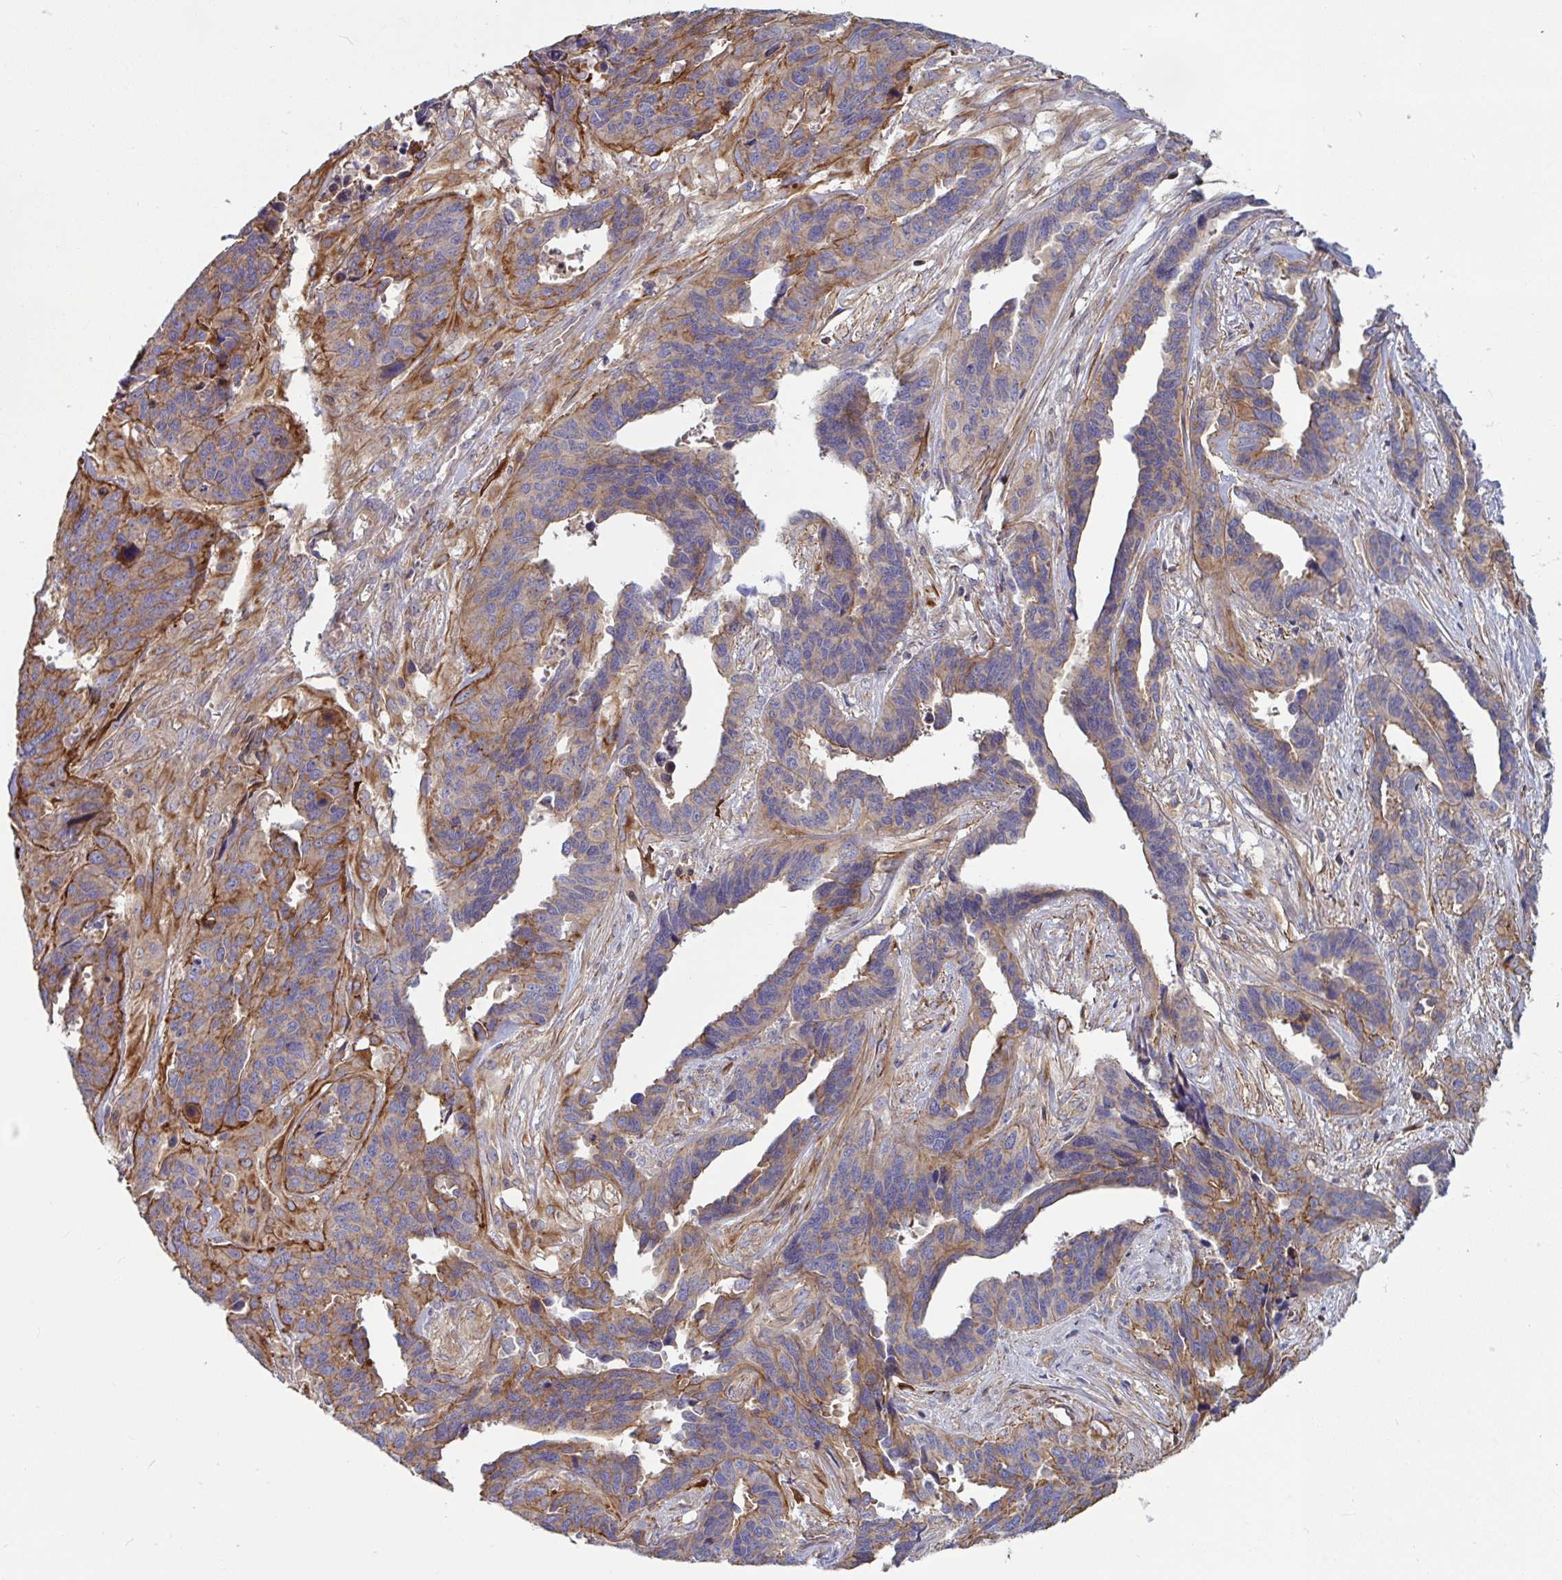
{"staining": {"intensity": "moderate", "quantity": ">75%", "location": "cytoplasmic/membranous"}, "tissue": "ovarian cancer", "cell_type": "Tumor cells", "image_type": "cancer", "snomed": [{"axis": "morphology", "description": "Cystadenocarcinoma, serous, NOS"}, {"axis": "topography", "description": "Ovary"}], "caption": "Protein staining displays moderate cytoplasmic/membranous positivity in approximately >75% of tumor cells in serous cystadenocarcinoma (ovarian).", "gene": "TANK", "patient": {"sex": "female", "age": 64}}